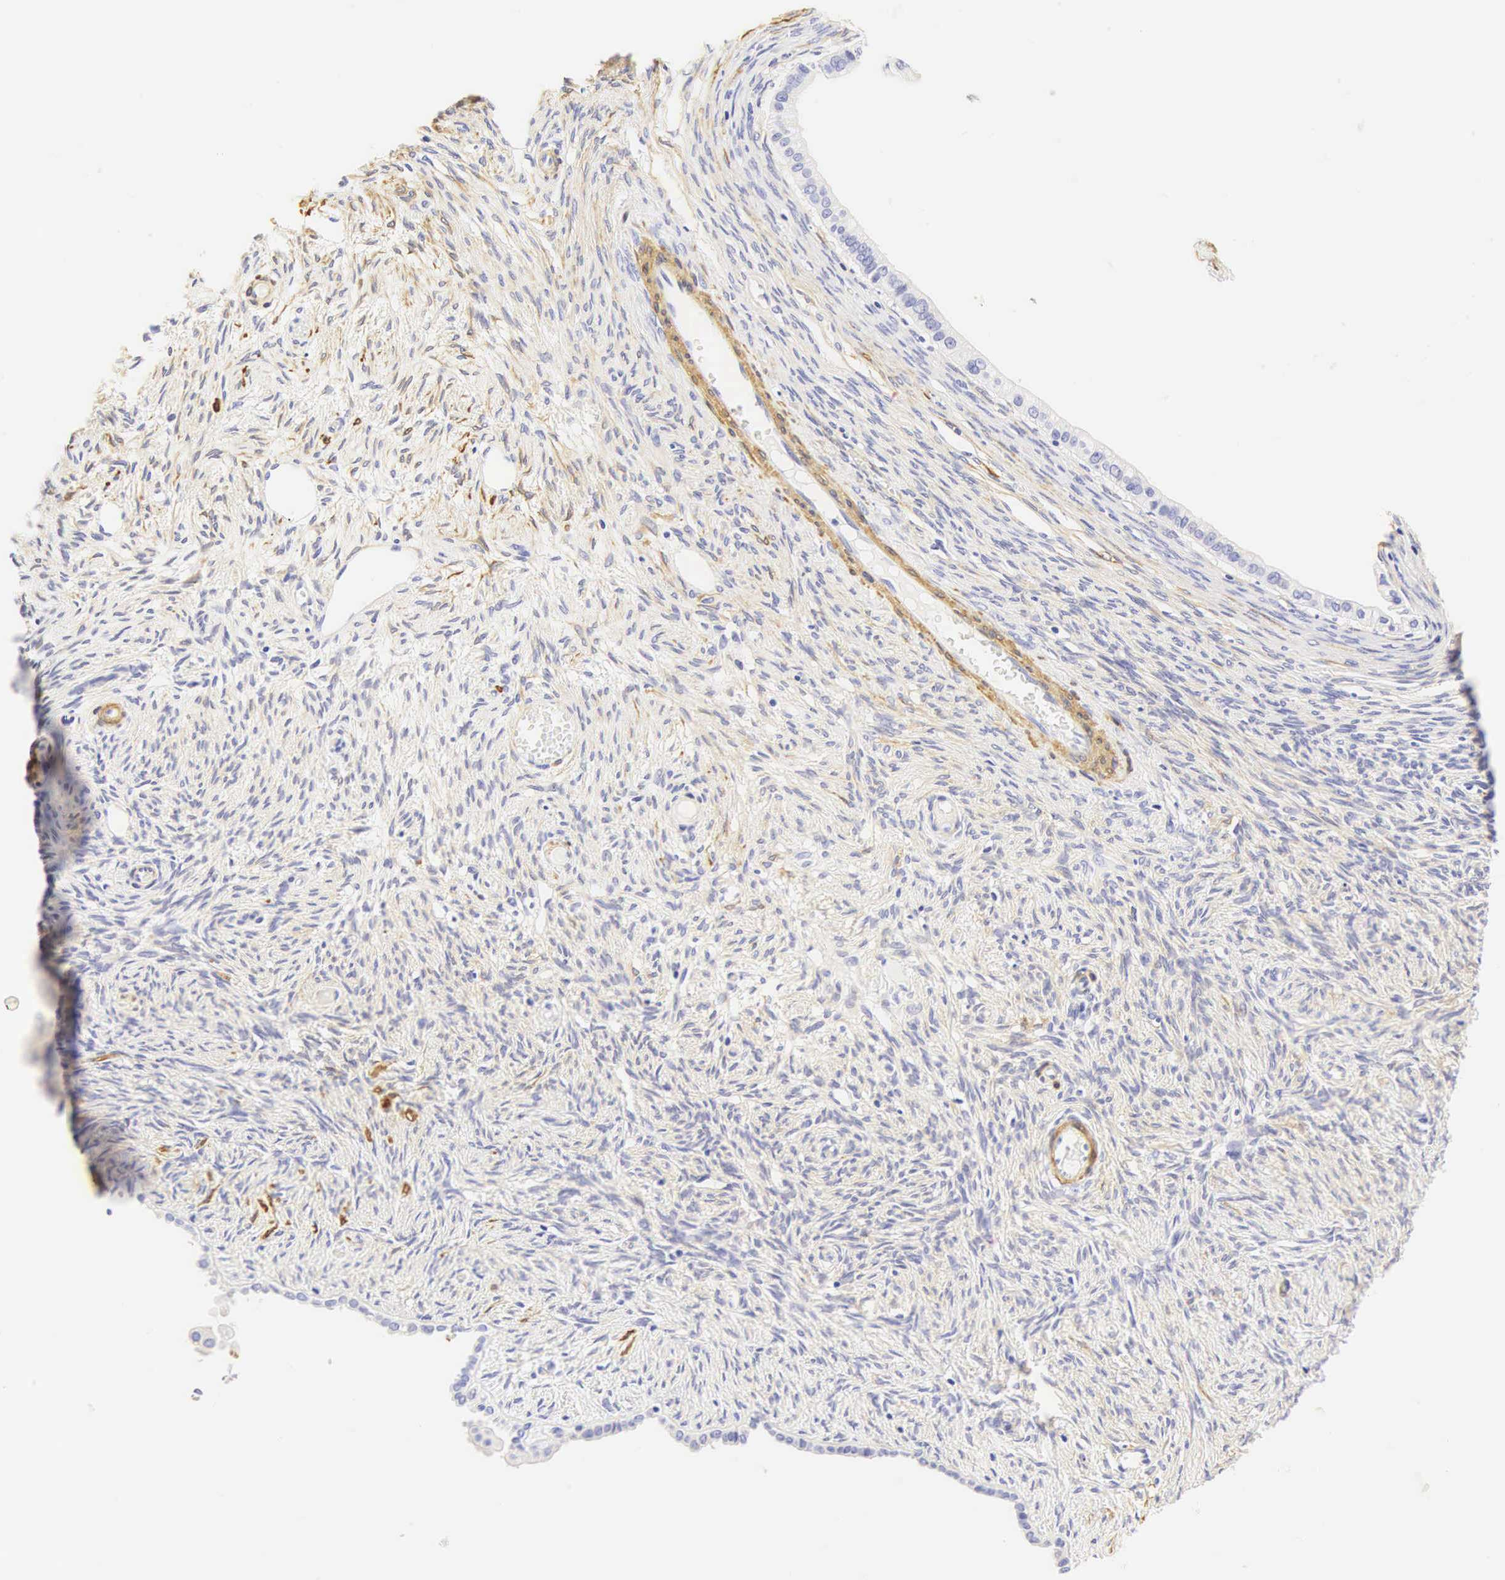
{"staining": {"intensity": "negative", "quantity": "none", "location": "none"}, "tissue": "ovarian cancer", "cell_type": "Tumor cells", "image_type": "cancer", "snomed": [{"axis": "morphology", "description": "Cystadenocarcinoma, mucinous, NOS"}, {"axis": "topography", "description": "Ovary"}], "caption": "Mucinous cystadenocarcinoma (ovarian) was stained to show a protein in brown. There is no significant positivity in tumor cells.", "gene": "CNN1", "patient": {"sex": "female", "age": 57}}